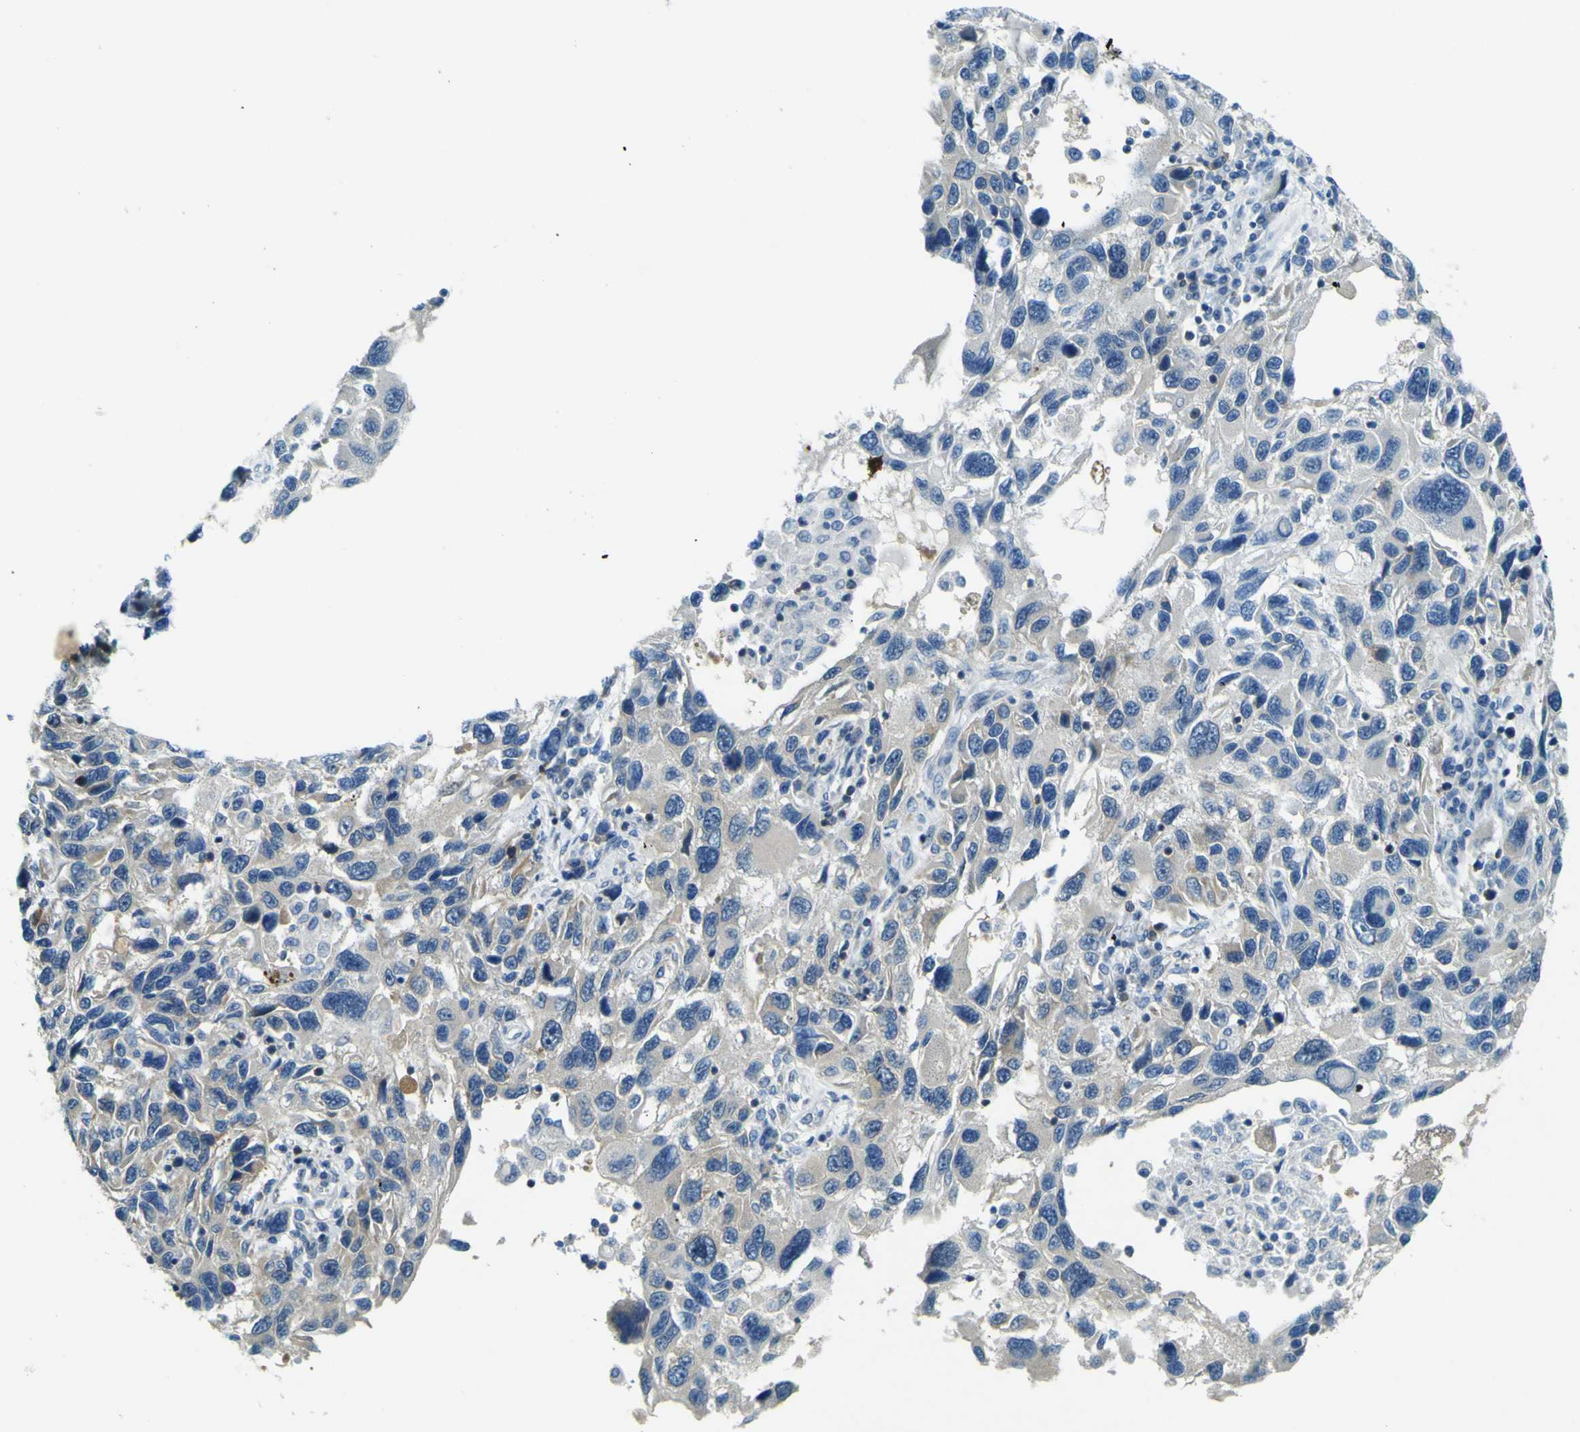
{"staining": {"intensity": "negative", "quantity": "none", "location": "none"}, "tissue": "melanoma", "cell_type": "Tumor cells", "image_type": "cancer", "snomed": [{"axis": "morphology", "description": "Malignant melanoma, NOS"}, {"axis": "topography", "description": "Skin"}], "caption": "An immunohistochemistry (IHC) image of malignant melanoma is shown. There is no staining in tumor cells of malignant melanoma.", "gene": "SORCS1", "patient": {"sex": "male", "age": 53}}